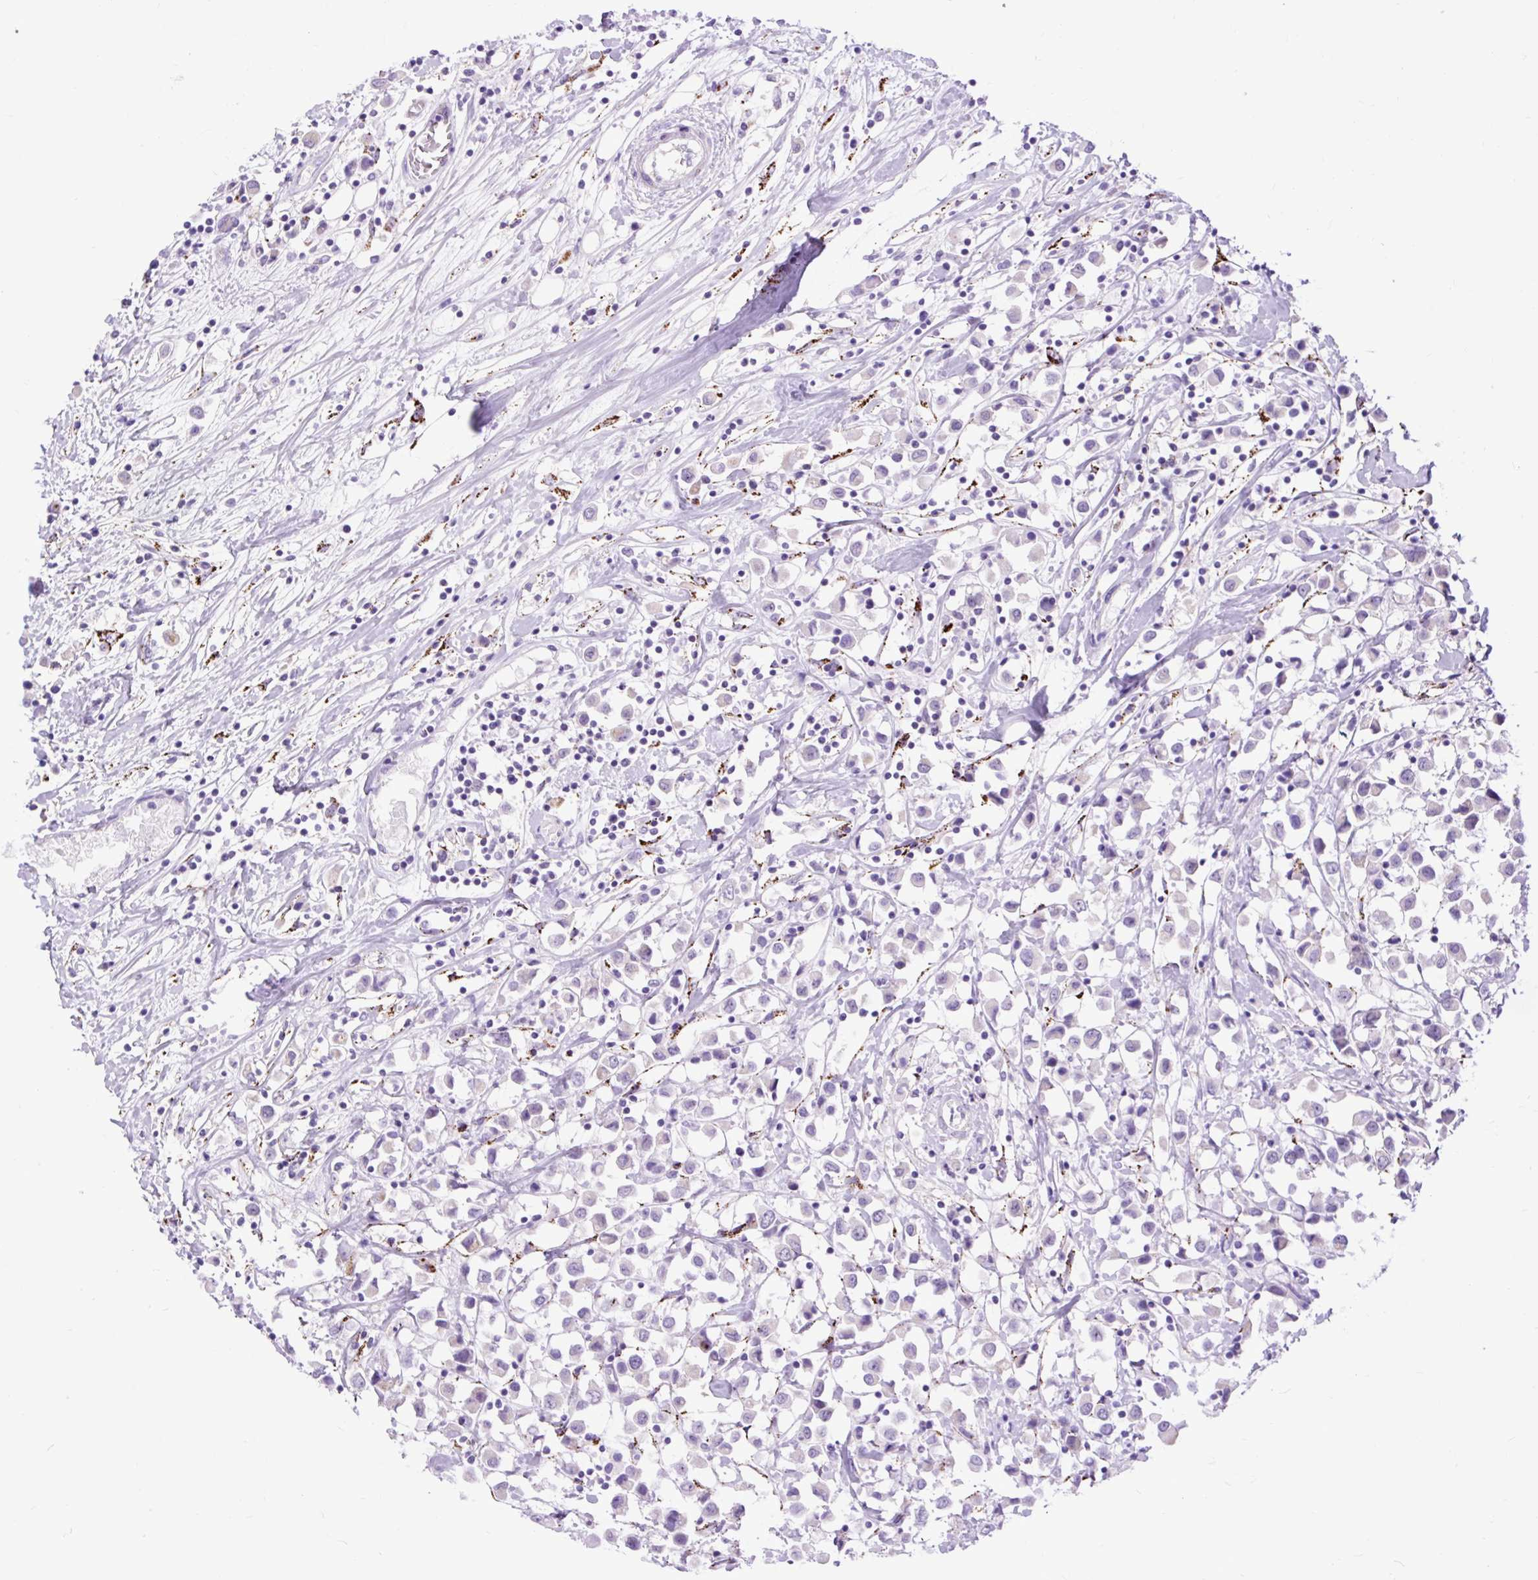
{"staining": {"intensity": "negative", "quantity": "none", "location": "none"}, "tissue": "breast cancer", "cell_type": "Tumor cells", "image_type": "cancer", "snomed": [{"axis": "morphology", "description": "Duct carcinoma"}, {"axis": "topography", "description": "Breast"}], "caption": "Tumor cells are negative for brown protein staining in invasive ductal carcinoma (breast).", "gene": "ZNF256", "patient": {"sex": "female", "age": 61}}